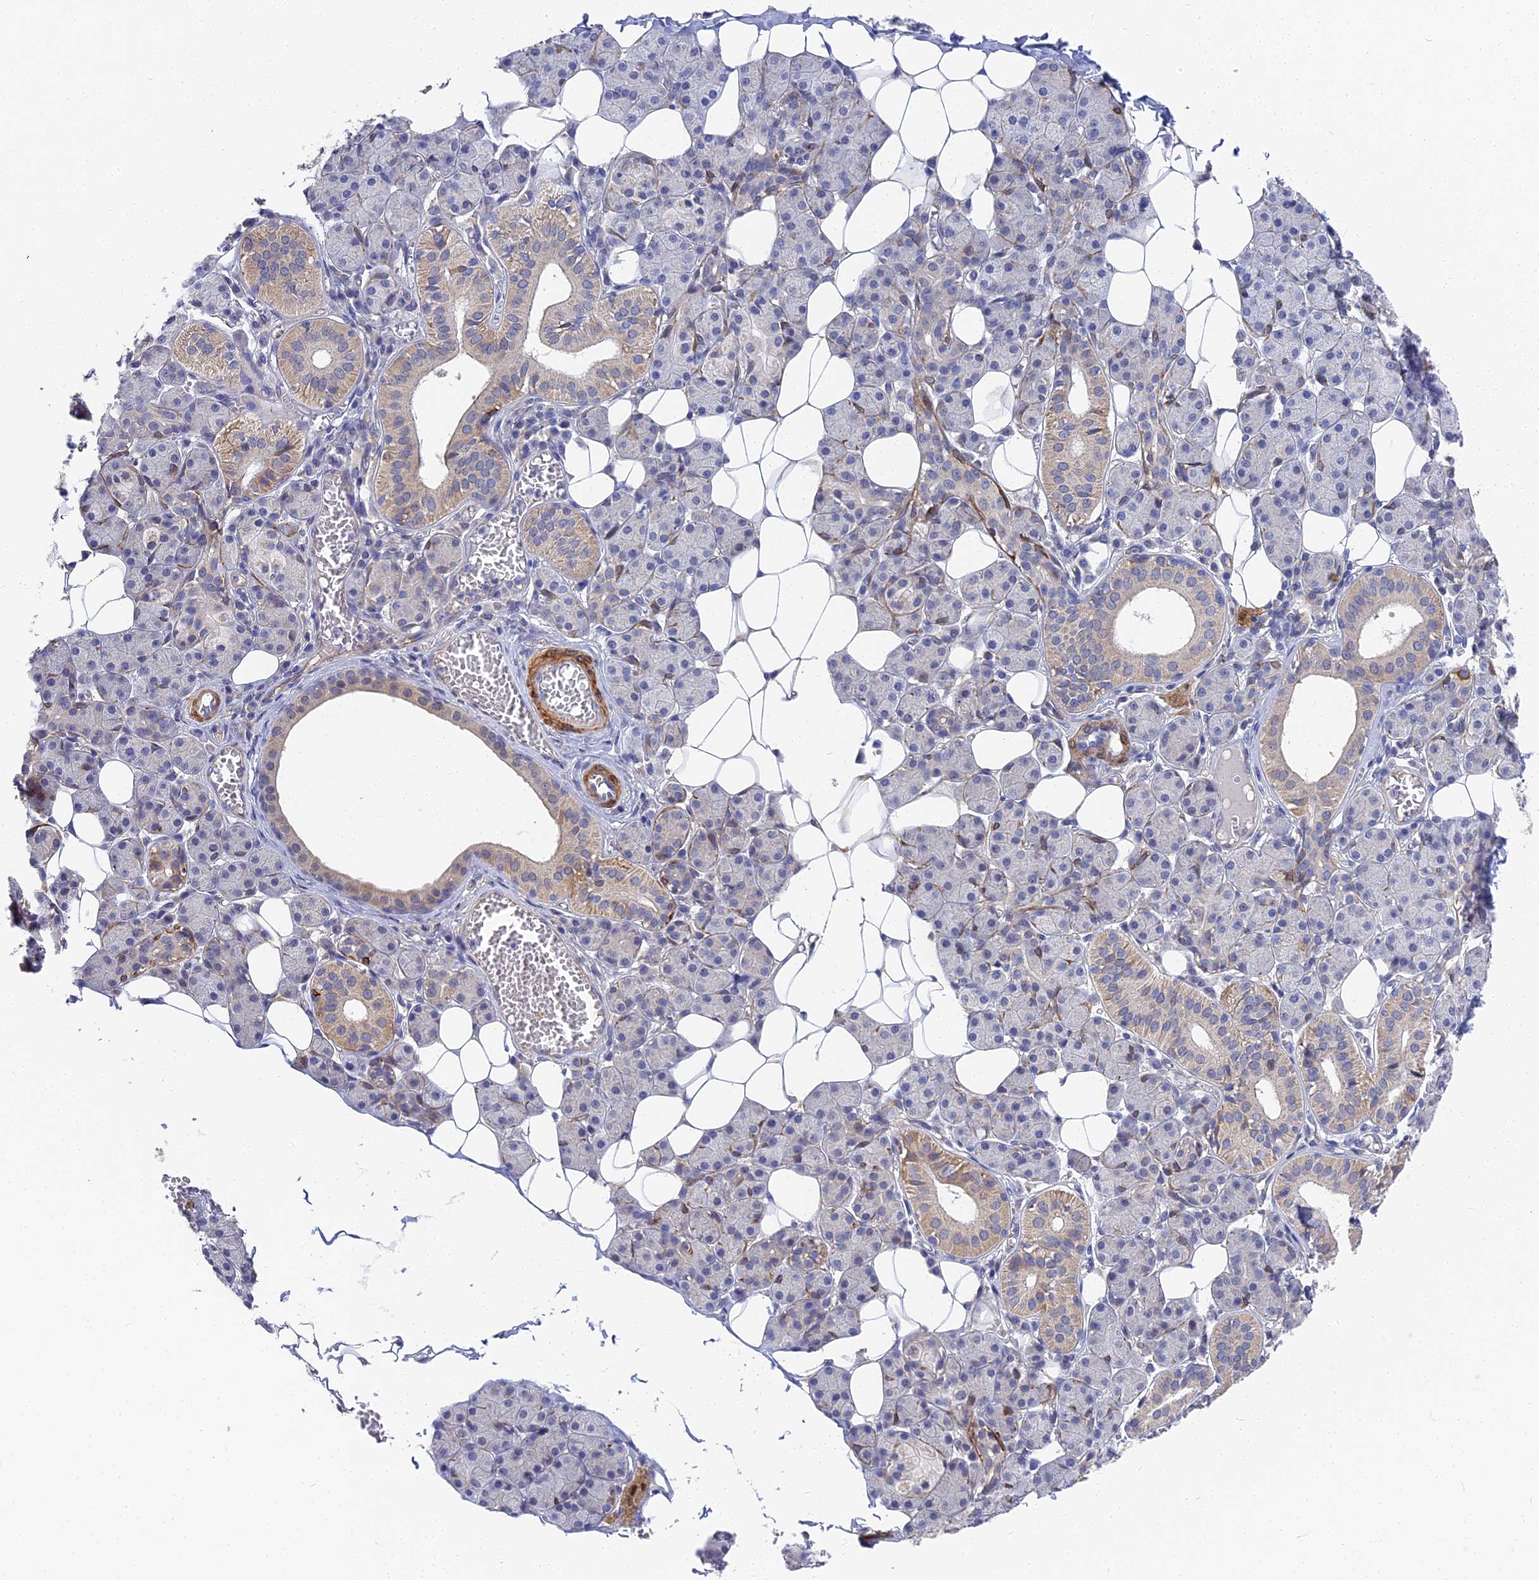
{"staining": {"intensity": "moderate", "quantity": "<25%", "location": "cytoplasmic/membranous"}, "tissue": "salivary gland", "cell_type": "Glandular cells", "image_type": "normal", "snomed": [{"axis": "morphology", "description": "Normal tissue, NOS"}, {"axis": "topography", "description": "Salivary gland"}], "caption": "Glandular cells demonstrate moderate cytoplasmic/membranous staining in approximately <25% of cells in benign salivary gland. Immunohistochemistry stains the protein of interest in brown and the nuclei are stained blue.", "gene": "CCDC113", "patient": {"sex": "female", "age": 33}}